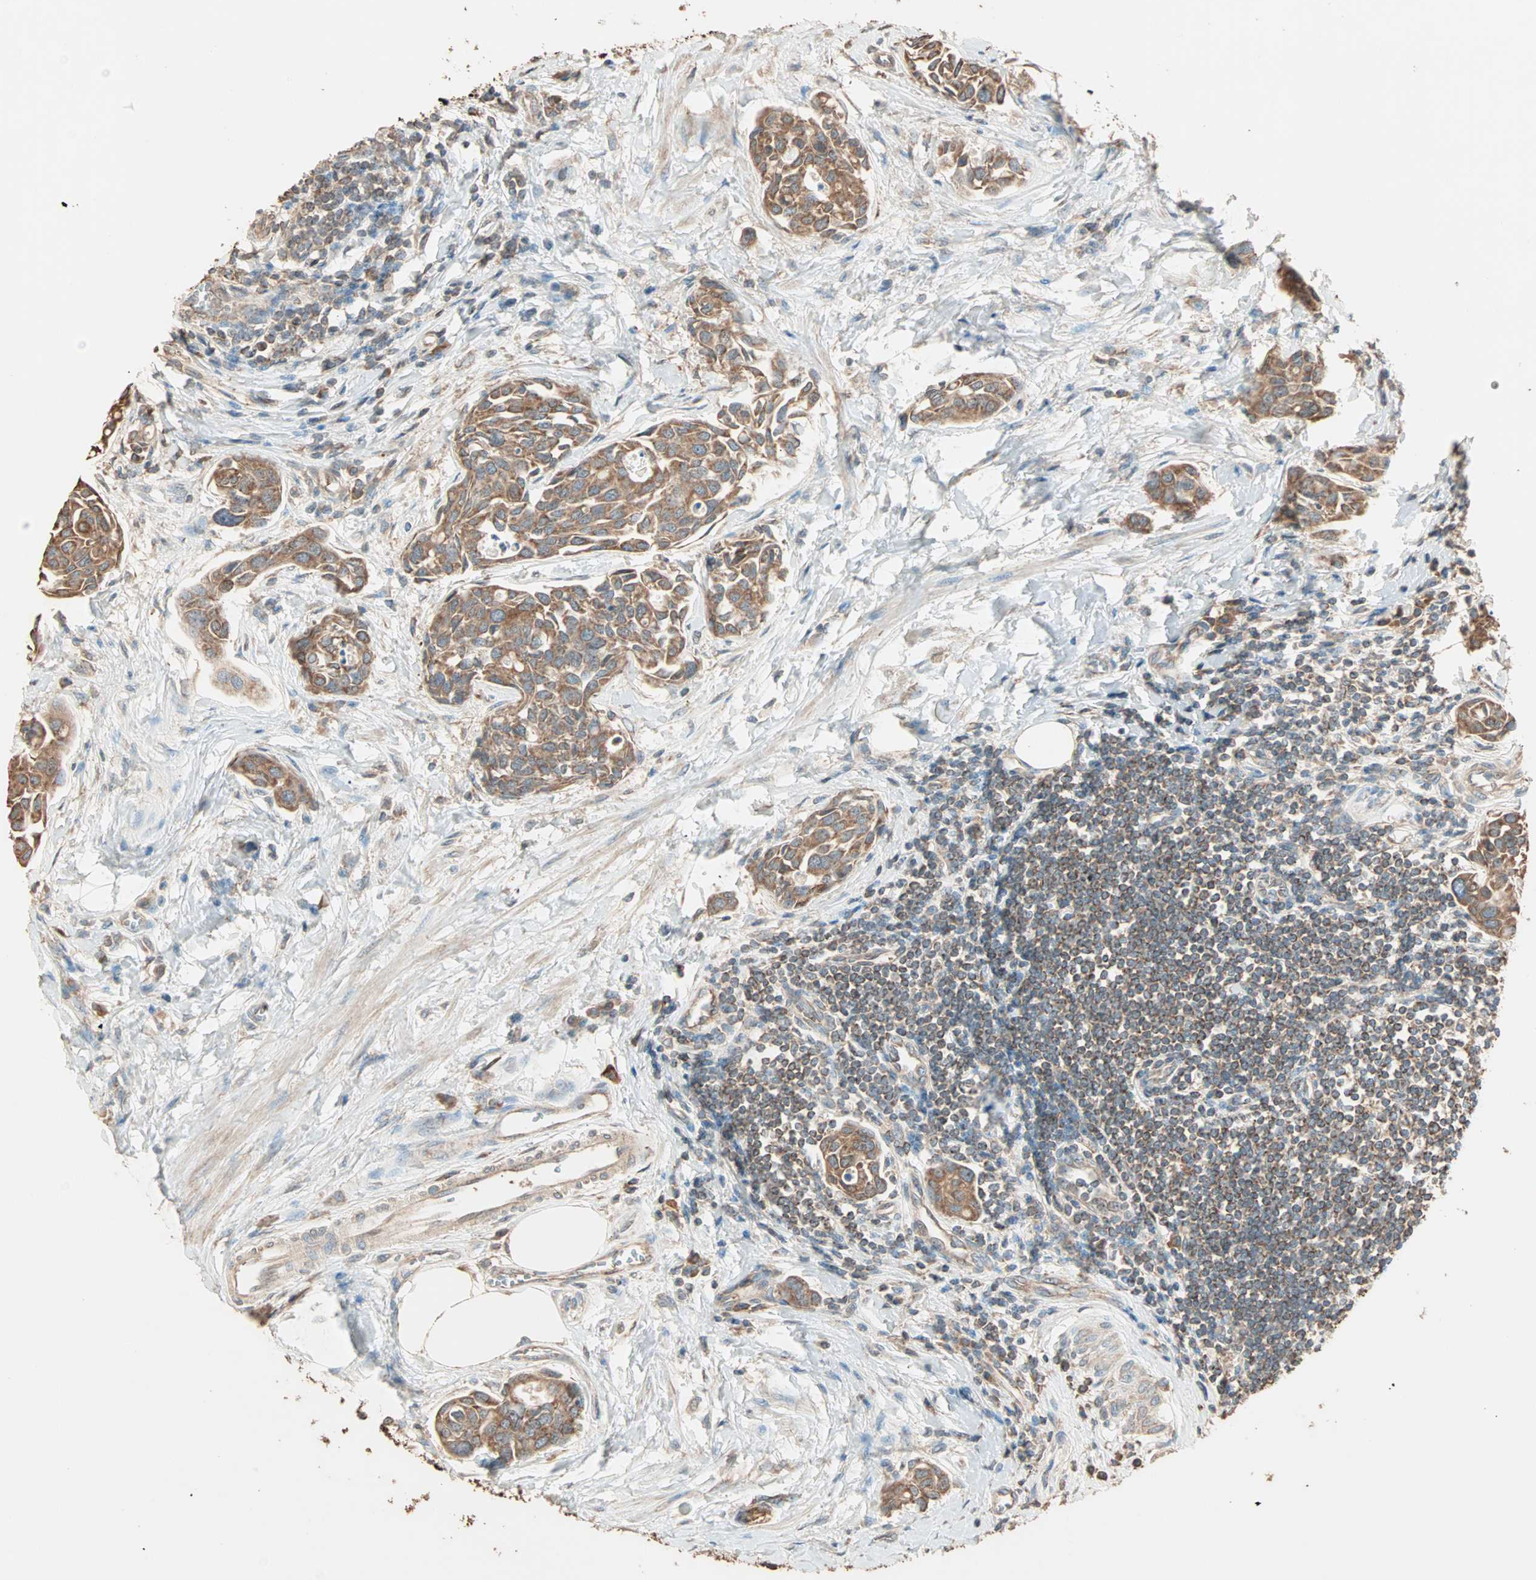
{"staining": {"intensity": "moderate", "quantity": ">75%", "location": "cytoplasmic/membranous"}, "tissue": "urothelial cancer", "cell_type": "Tumor cells", "image_type": "cancer", "snomed": [{"axis": "morphology", "description": "Urothelial carcinoma, High grade"}, {"axis": "topography", "description": "Urinary bladder"}], "caption": "The image exhibits a brown stain indicating the presence of a protein in the cytoplasmic/membranous of tumor cells in urothelial cancer.", "gene": "EIF4G2", "patient": {"sex": "male", "age": 78}}